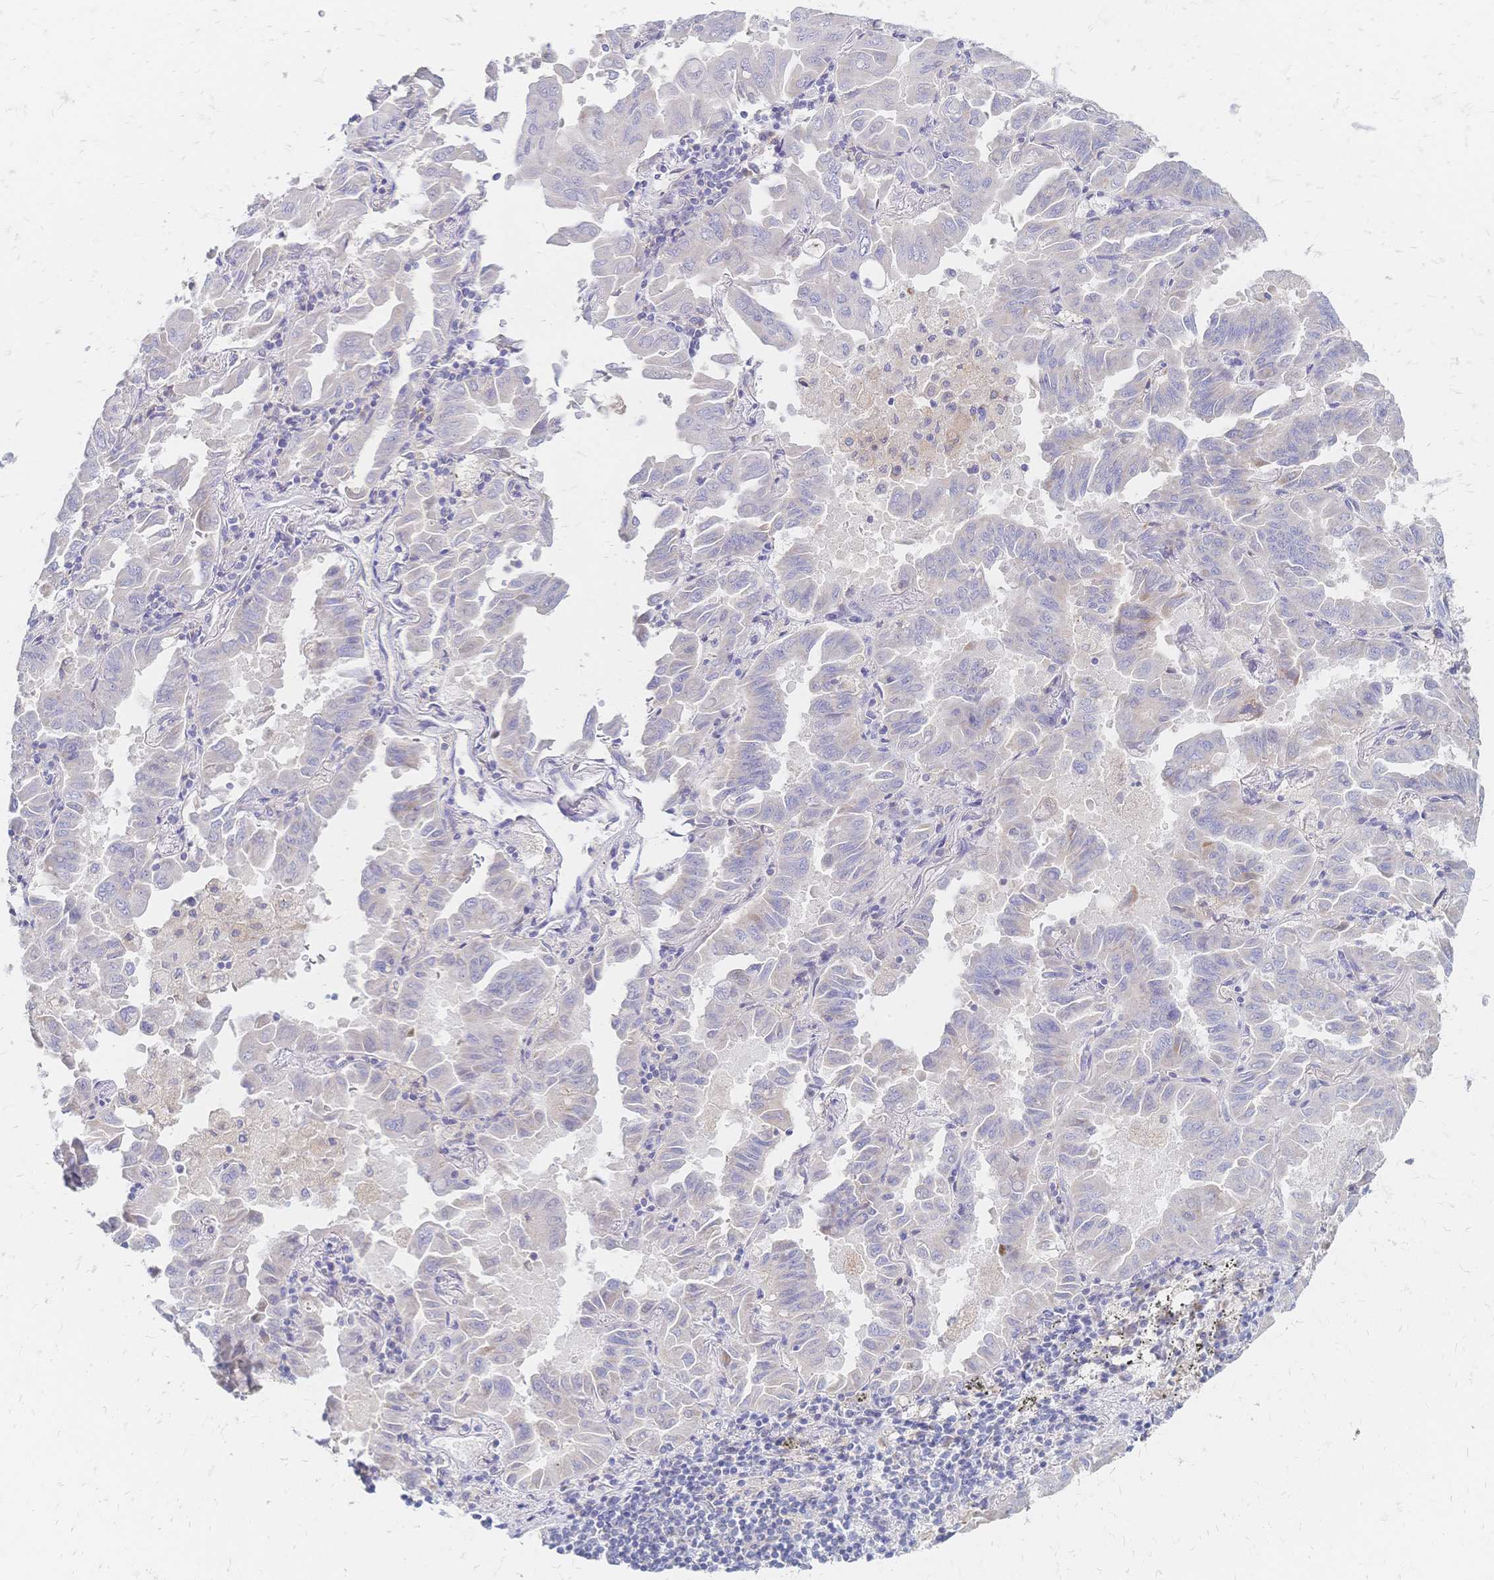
{"staining": {"intensity": "negative", "quantity": "none", "location": "none"}, "tissue": "lung cancer", "cell_type": "Tumor cells", "image_type": "cancer", "snomed": [{"axis": "morphology", "description": "Adenocarcinoma, NOS"}, {"axis": "topography", "description": "Lung"}], "caption": "Immunohistochemistry image of neoplastic tissue: lung adenocarcinoma stained with DAB (3,3'-diaminobenzidine) exhibits no significant protein staining in tumor cells. (DAB (3,3'-diaminobenzidine) IHC with hematoxylin counter stain).", "gene": "VWC2L", "patient": {"sex": "male", "age": 64}}